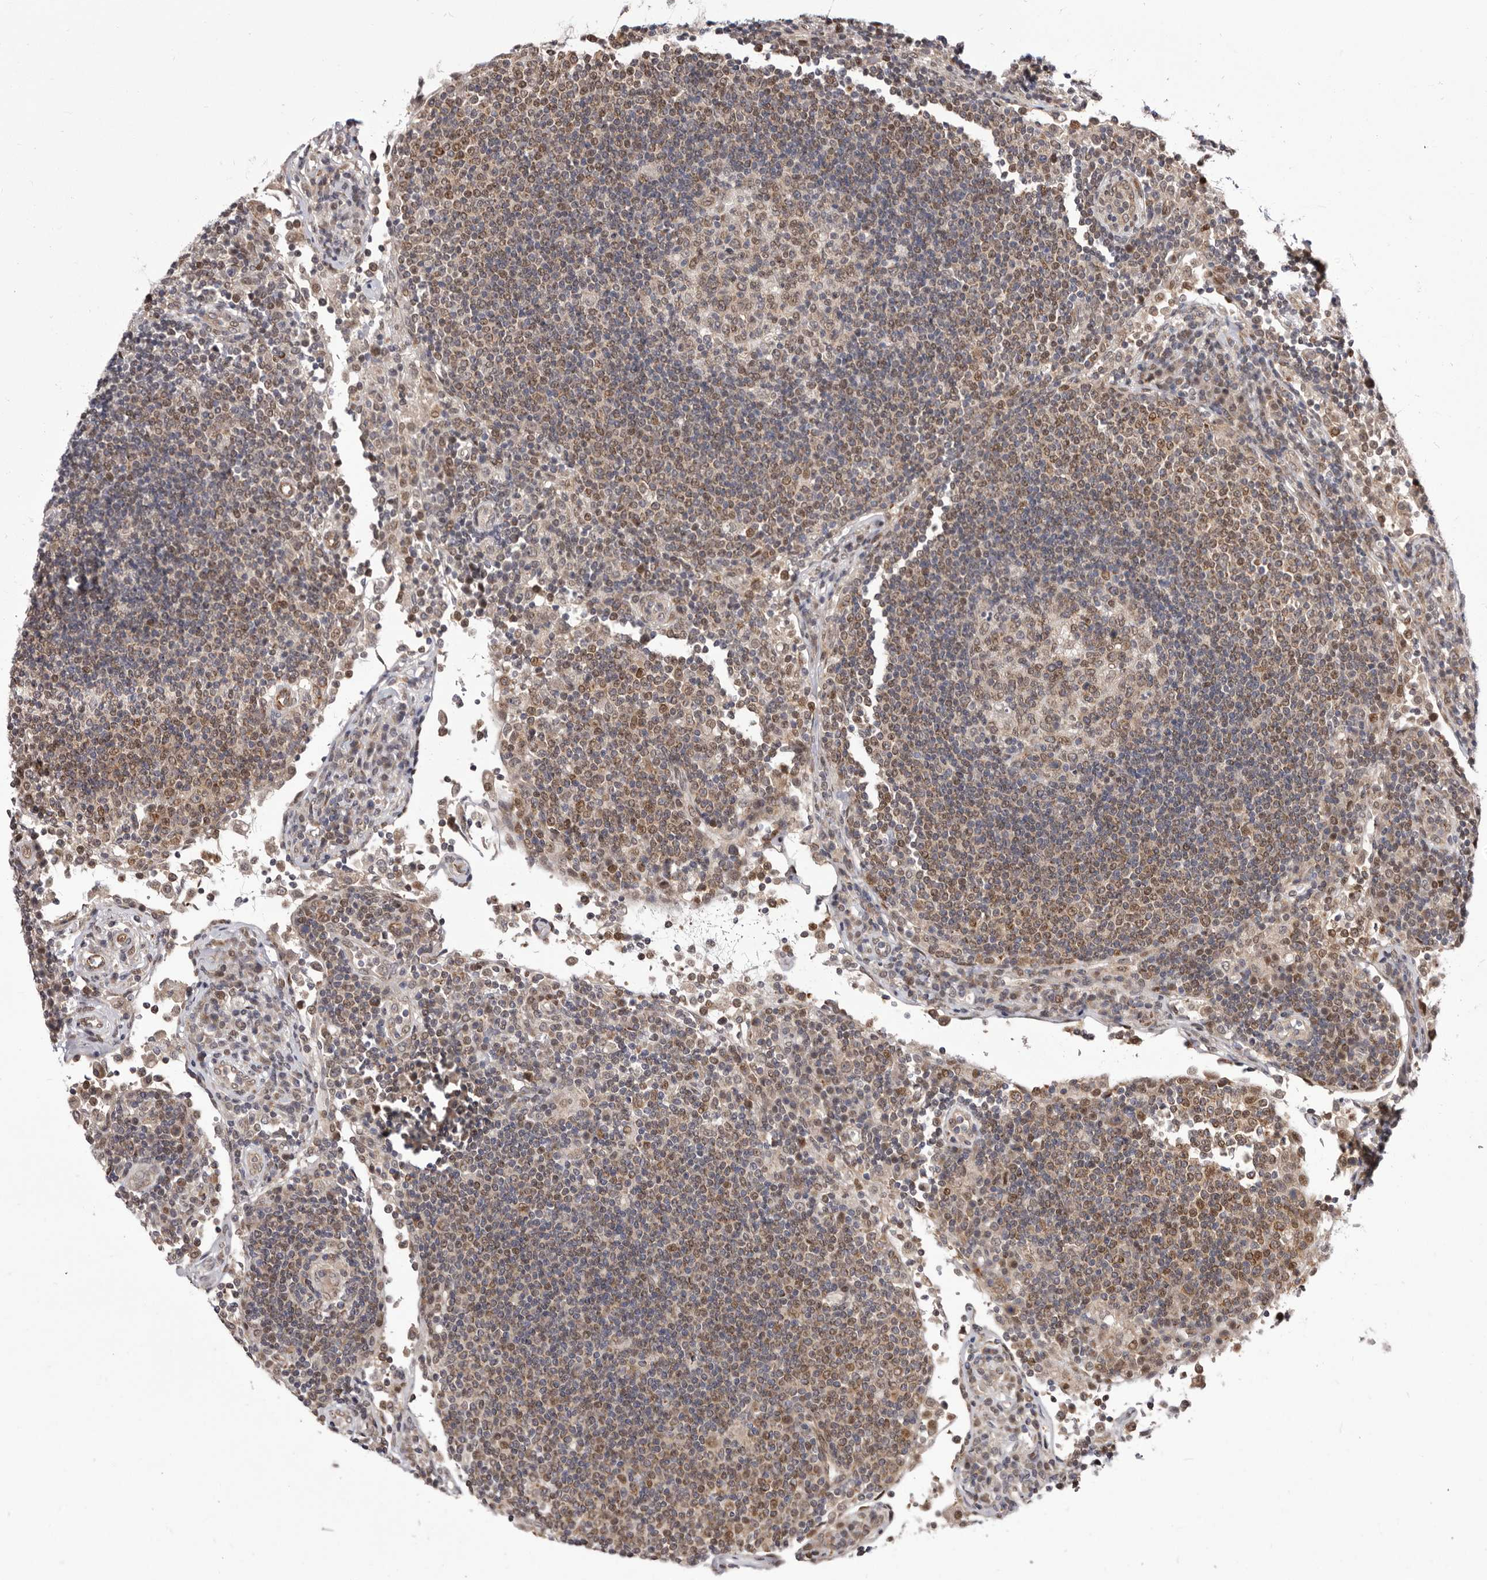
{"staining": {"intensity": "weak", "quantity": ">75%", "location": "nuclear"}, "tissue": "lymph node", "cell_type": "Germinal center cells", "image_type": "normal", "snomed": [{"axis": "morphology", "description": "Normal tissue, NOS"}, {"axis": "topography", "description": "Lymph node"}], "caption": "Immunohistochemistry (IHC) photomicrograph of benign human lymph node stained for a protein (brown), which reveals low levels of weak nuclear positivity in about >75% of germinal center cells.", "gene": "GLRX3", "patient": {"sex": "female", "age": 53}}